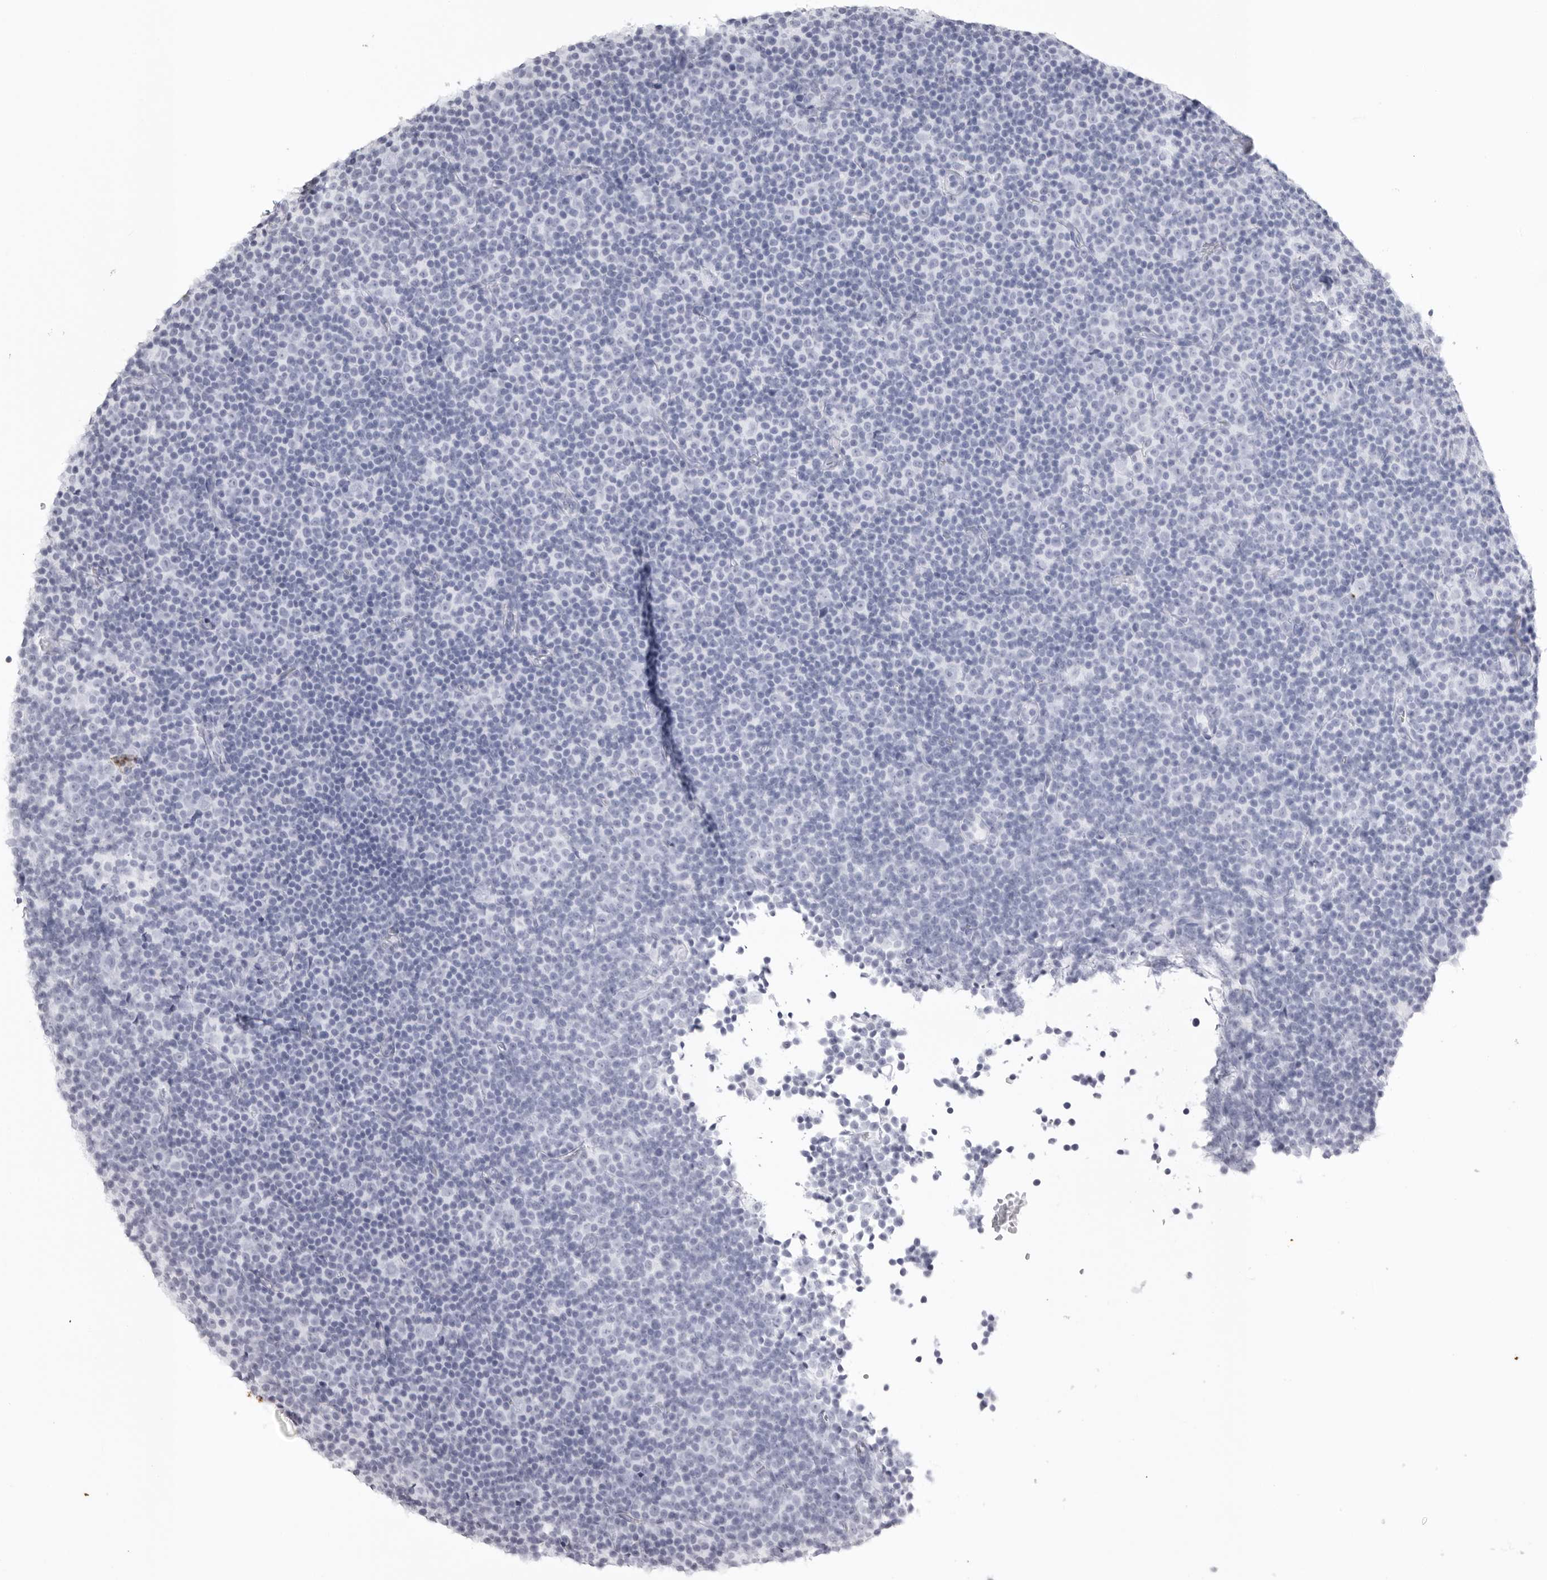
{"staining": {"intensity": "negative", "quantity": "none", "location": "none"}, "tissue": "lymphoma", "cell_type": "Tumor cells", "image_type": "cancer", "snomed": [{"axis": "morphology", "description": "Malignant lymphoma, non-Hodgkin's type, Low grade"}, {"axis": "topography", "description": "Lymph node"}], "caption": "DAB immunohistochemical staining of human malignant lymphoma, non-Hodgkin's type (low-grade) displays no significant positivity in tumor cells.", "gene": "KLK9", "patient": {"sex": "female", "age": 67}}